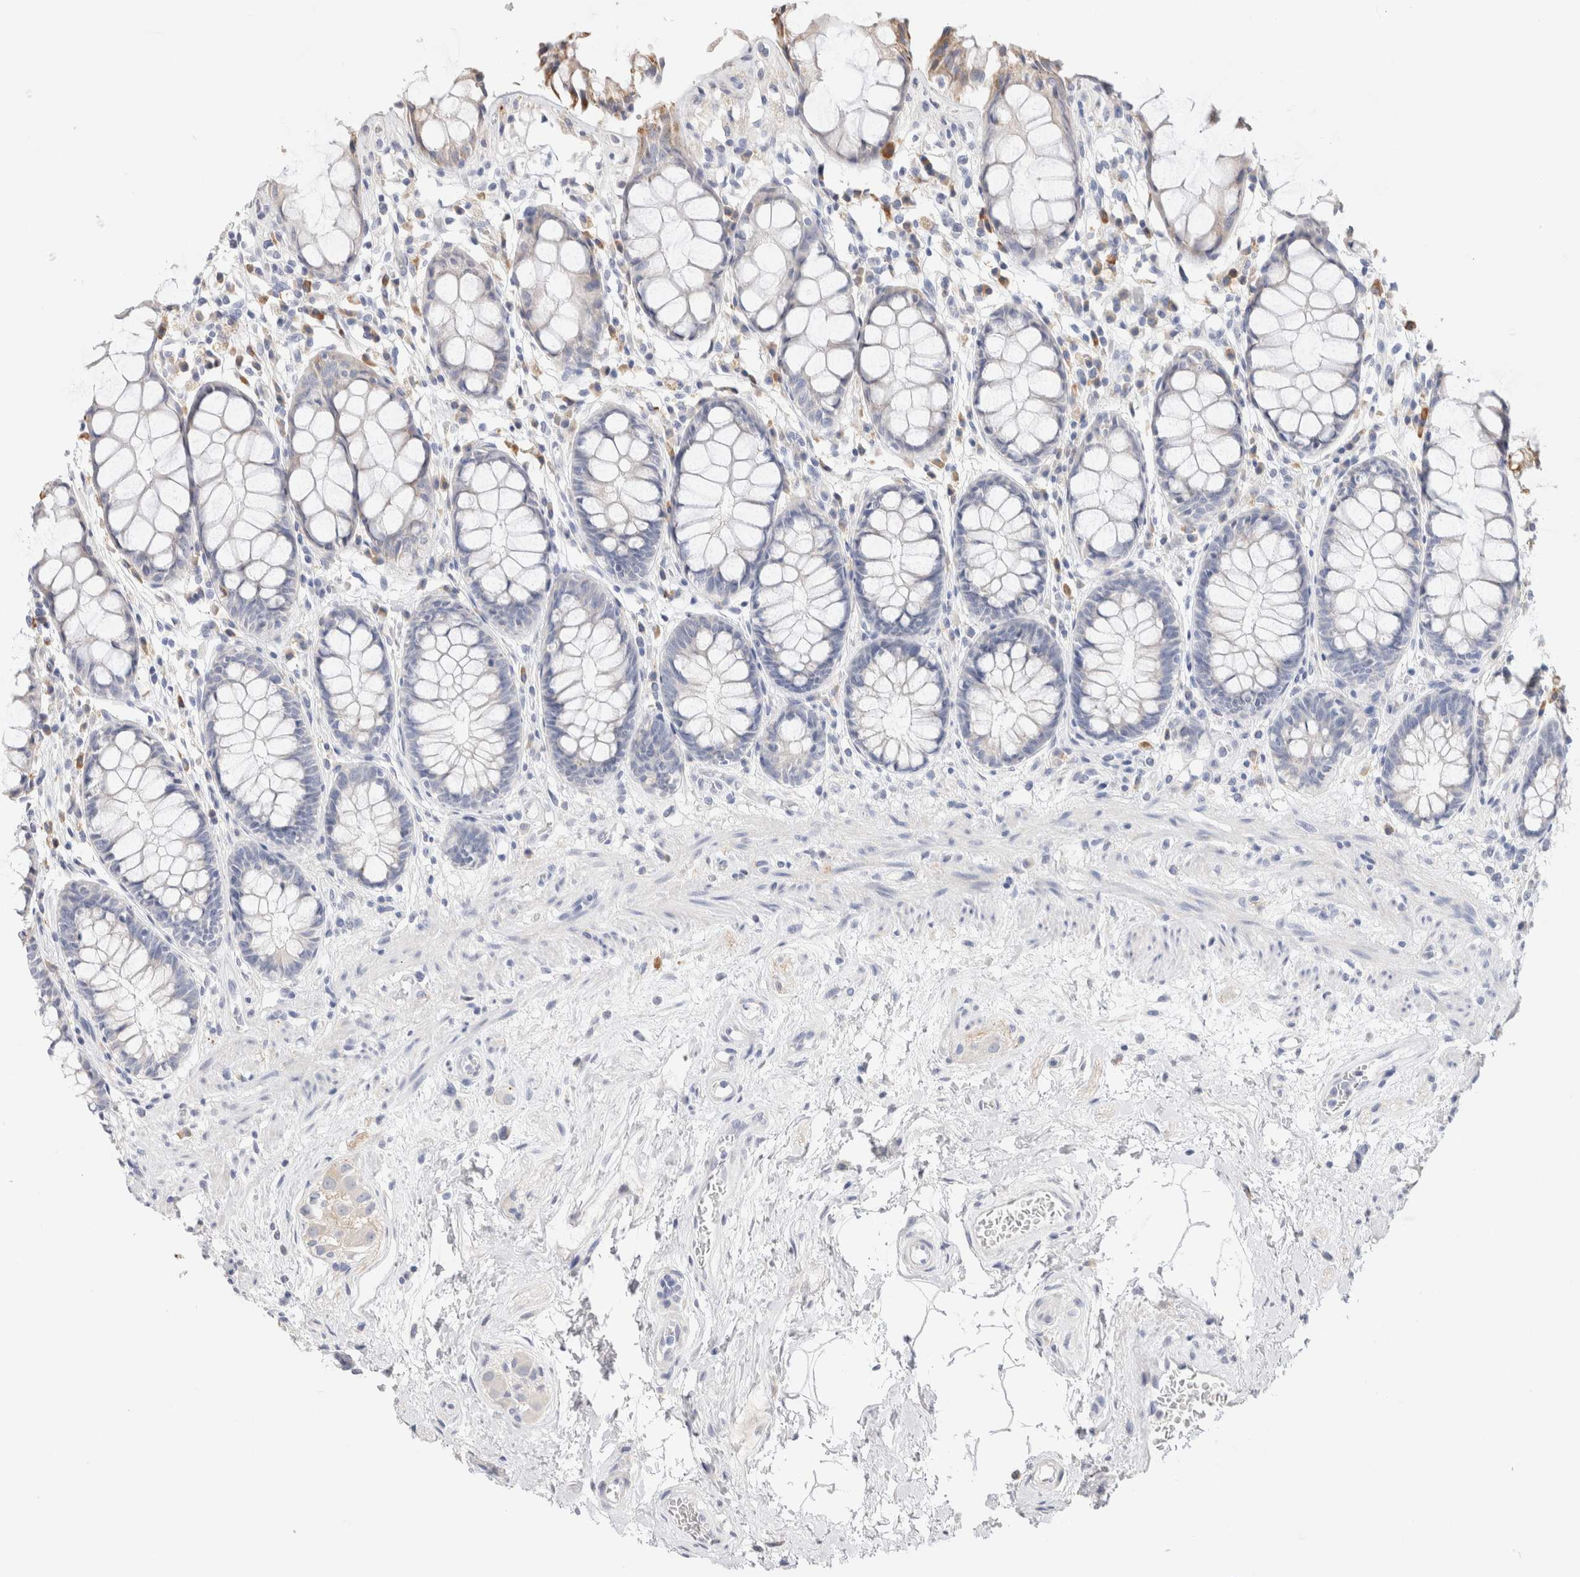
{"staining": {"intensity": "negative", "quantity": "none", "location": "none"}, "tissue": "rectum", "cell_type": "Glandular cells", "image_type": "normal", "snomed": [{"axis": "morphology", "description": "Normal tissue, NOS"}, {"axis": "topography", "description": "Rectum"}], "caption": "Glandular cells show no significant protein expression in normal rectum. Nuclei are stained in blue.", "gene": "GADD45G", "patient": {"sex": "male", "age": 64}}